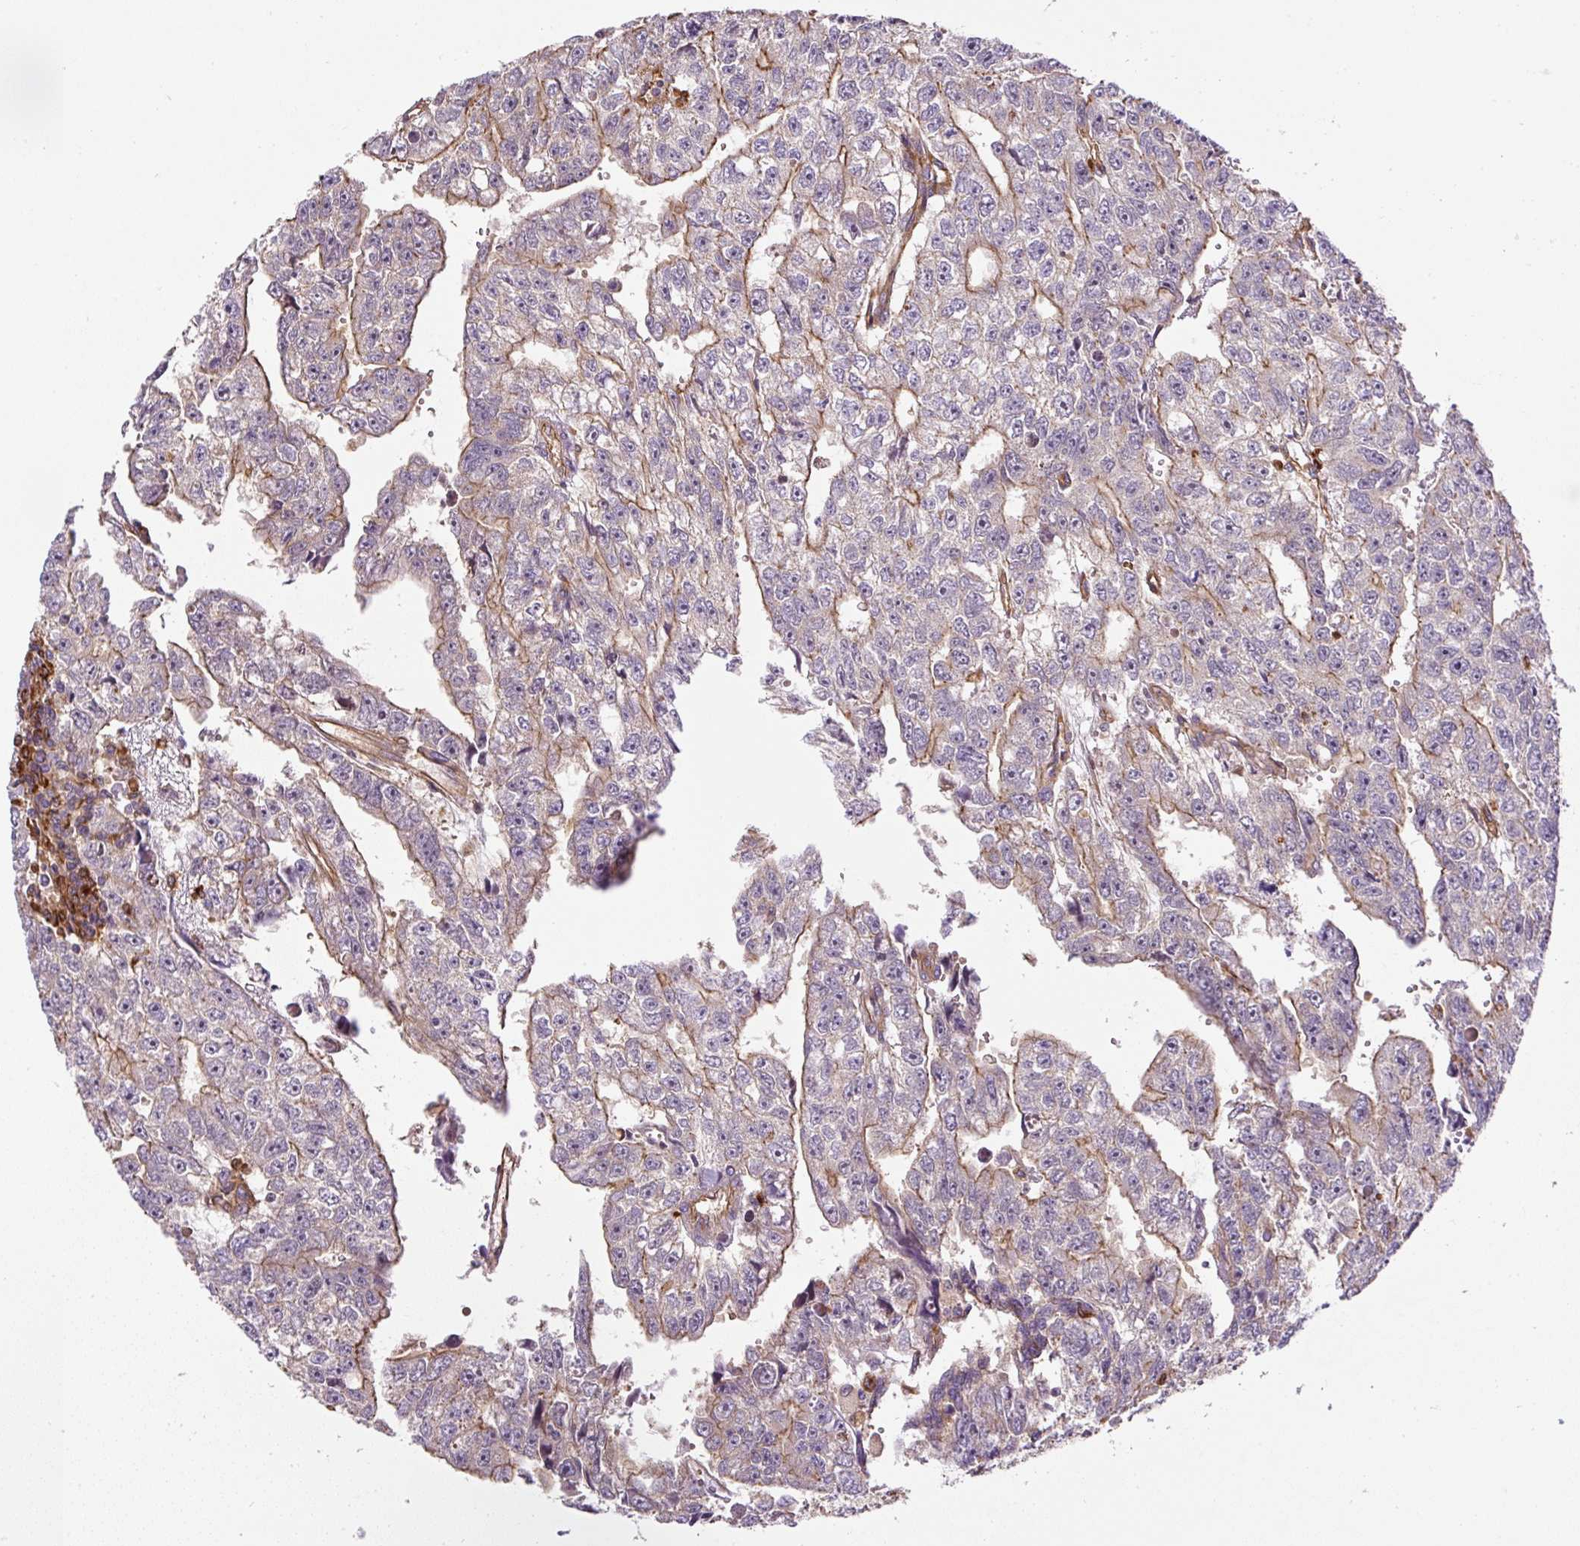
{"staining": {"intensity": "moderate", "quantity": "<25%", "location": "cytoplasmic/membranous"}, "tissue": "testis cancer", "cell_type": "Tumor cells", "image_type": "cancer", "snomed": [{"axis": "morphology", "description": "Carcinoma, Embryonal, NOS"}, {"axis": "topography", "description": "Testis"}], "caption": "Testis embryonal carcinoma stained with a brown dye displays moderate cytoplasmic/membranous positive staining in approximately <25% of tumor cells.", "gene": "B3GALT5", "patient": {"sex": "male", "age": 20}}